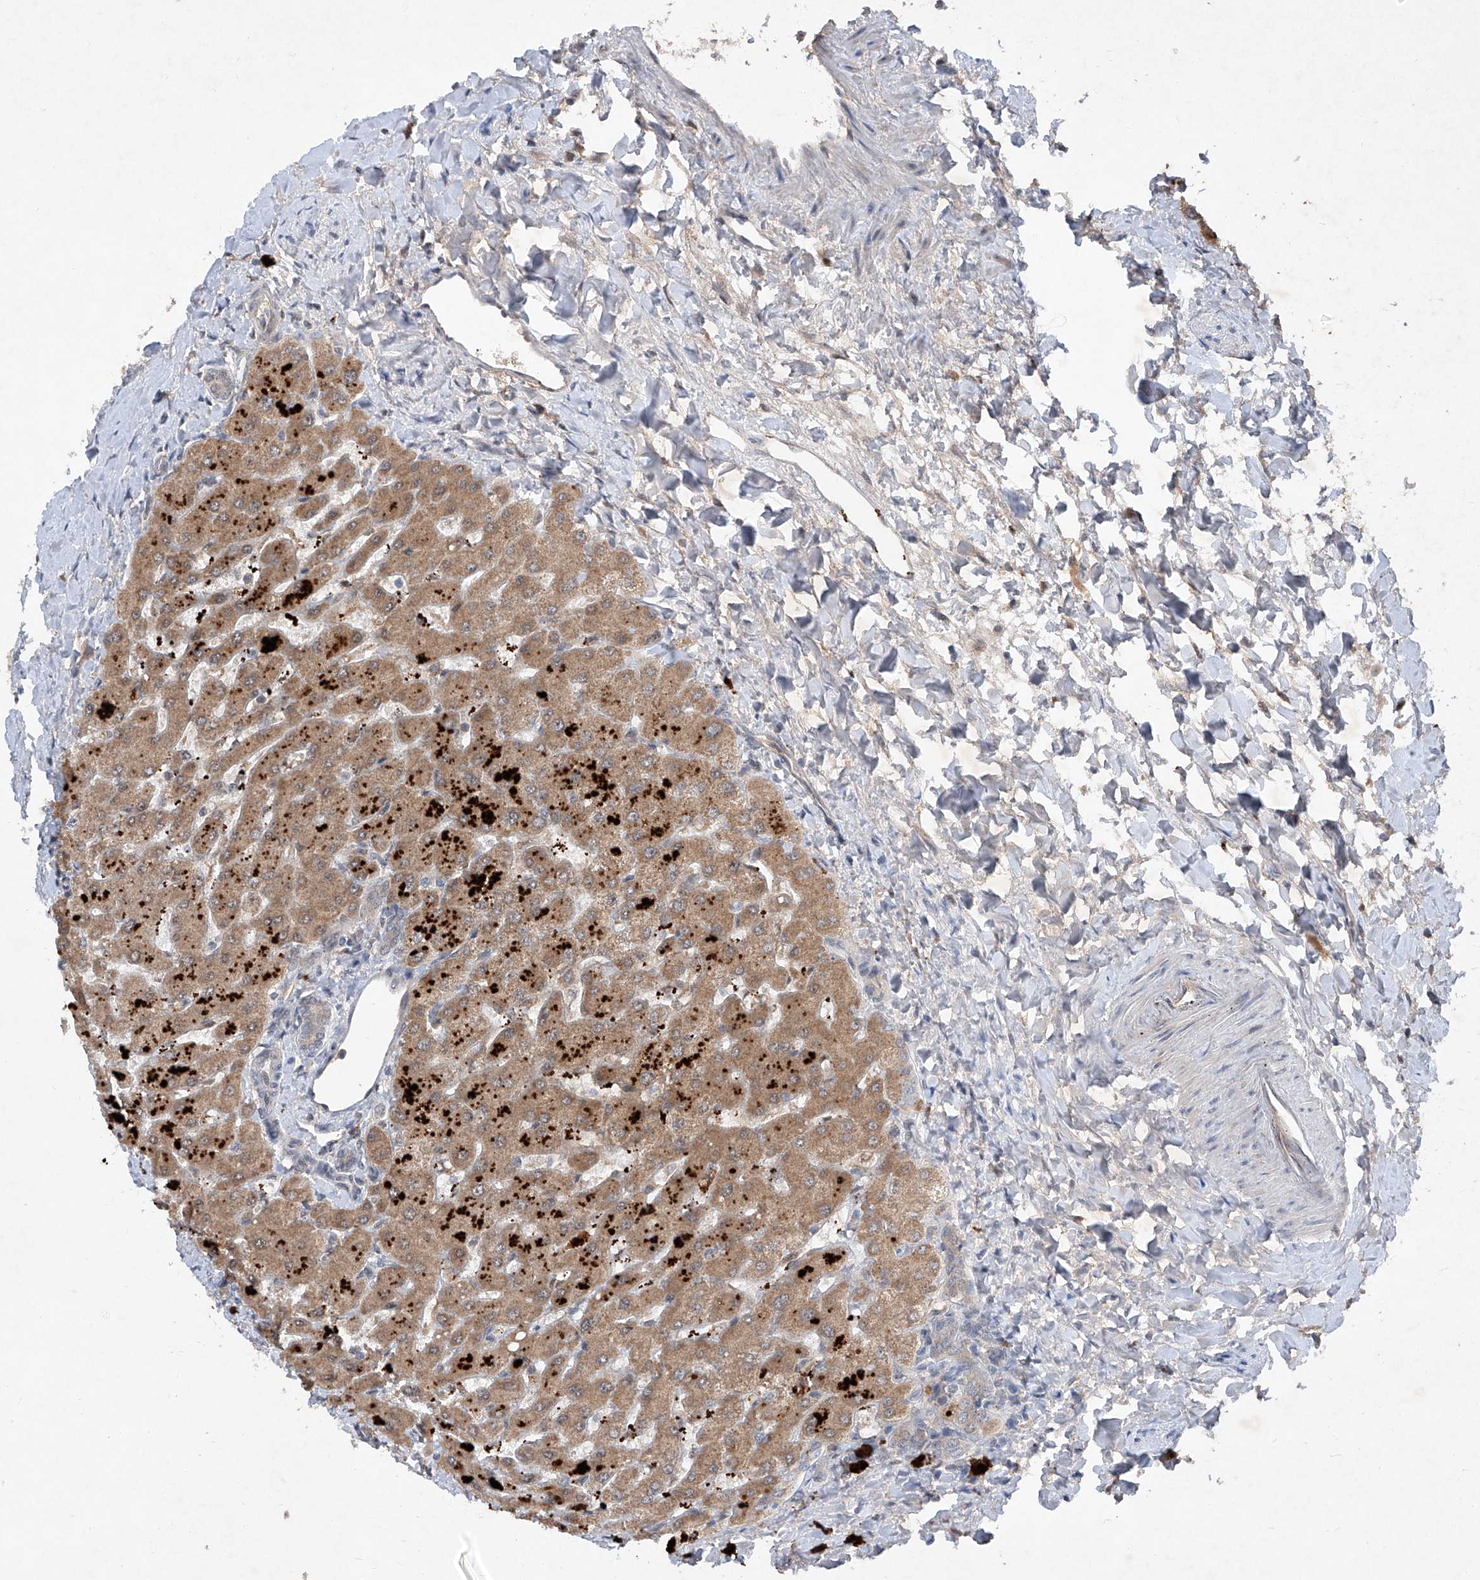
{"staining": {"intensity": "weak", "quantity": "<25%", "location": "cytoplasmic/membranous"}, "tissue": "liver", "cell_type": "Cholangiocytes", "image_type": "normal", "snomed": [{"axis": "morphology", "description": "Normal tissue, NOS"}, {"axis": "topography", "description": "Liver"}], "caption": "Immunohistochemistry of normal human liver reveals no staining in cholangiocytes. Nuclei are stained in blue.", "gene": "FAM135A", "patient": {"sex": "male", "age": 55}}